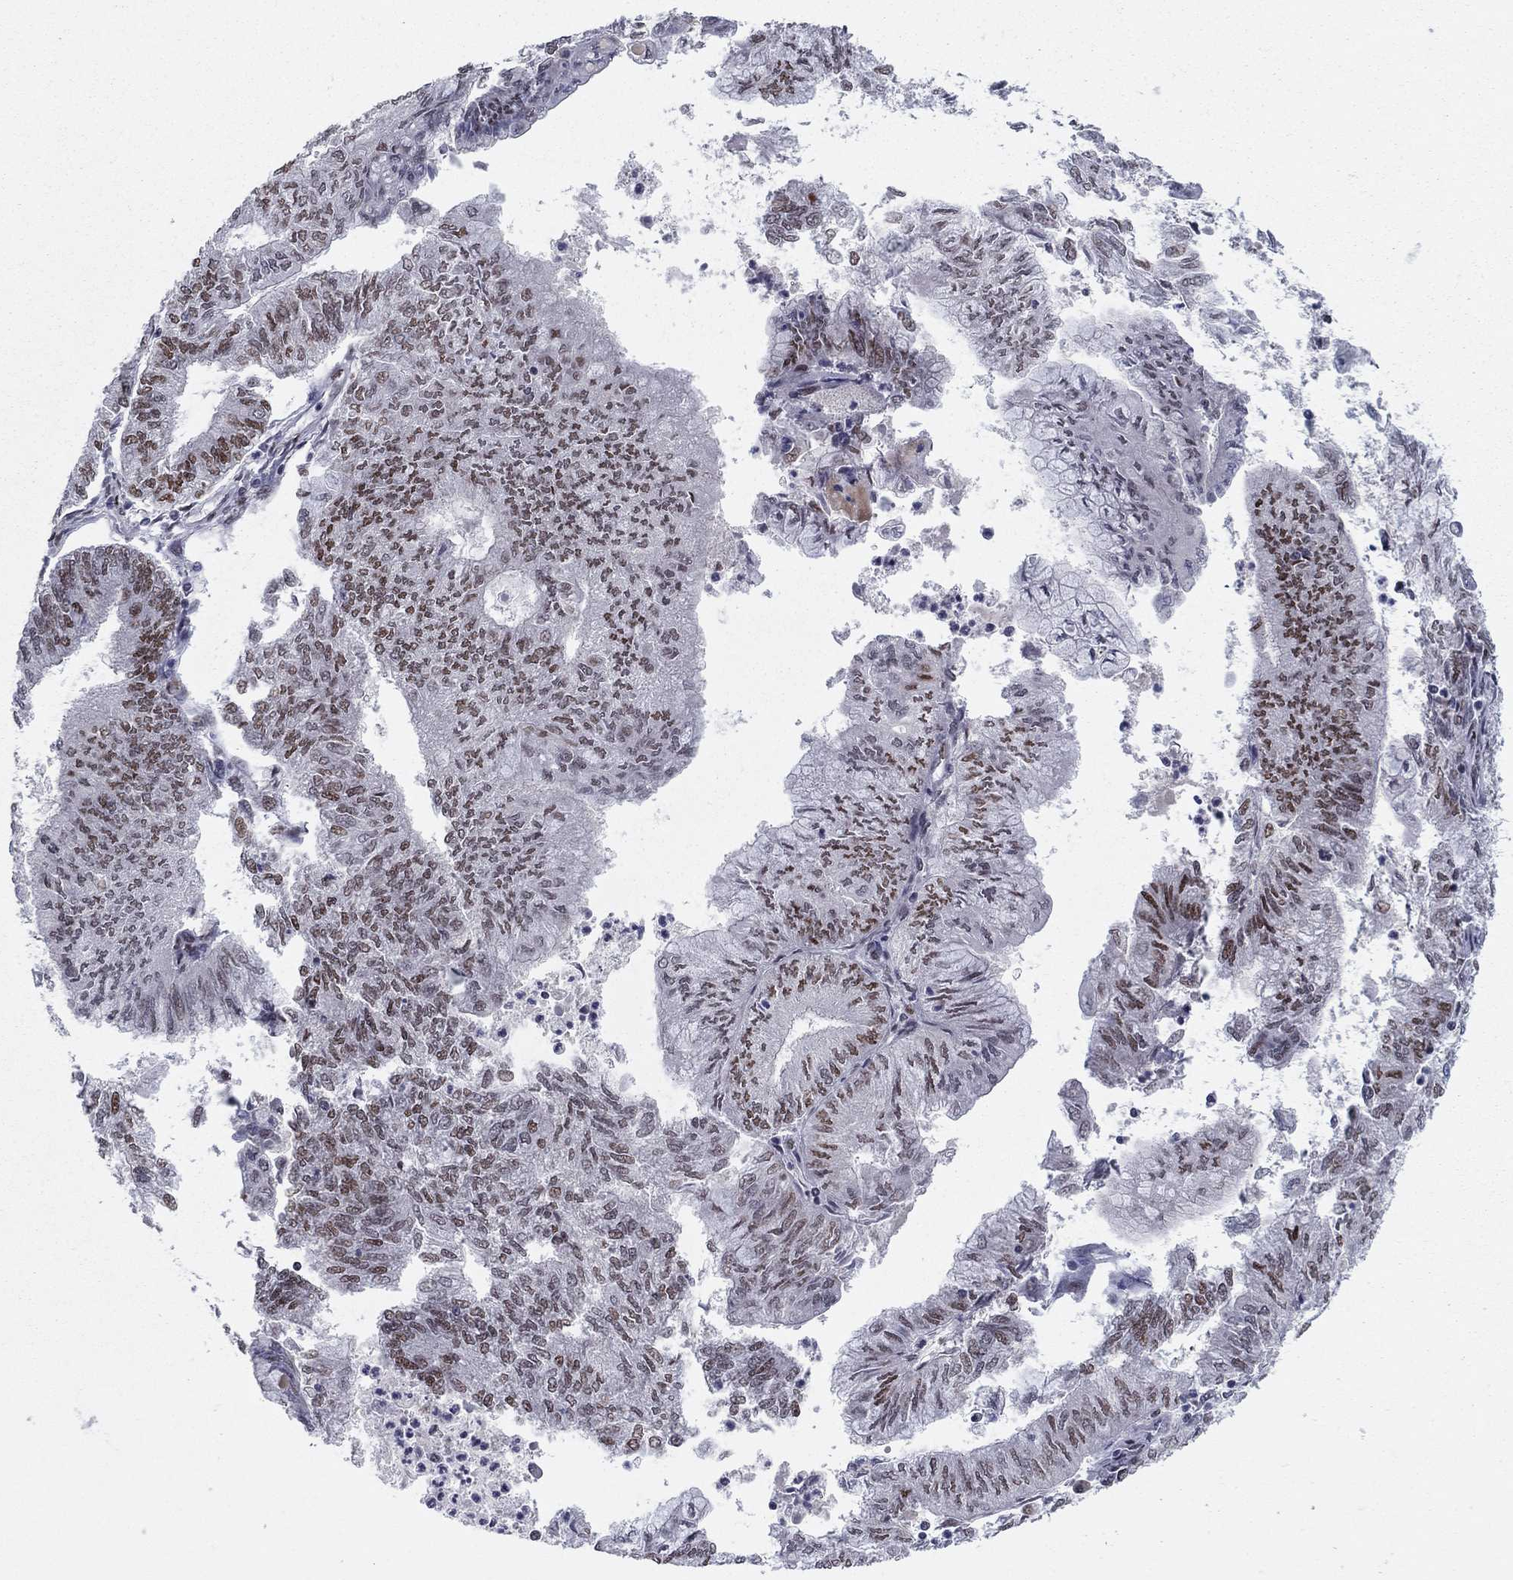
{"staining": {"intensity": "moderate", "quantity": "25%-75%", "location": "nuclear"}, "tissue": "endometrial cancer", "cell_type": "Tumor cells", "image_type": "cancer", "snomed": [{"axis": "morphology", "description": "Adenocarcinoma, NOS"}, {"axis": "topography", "description": "Endometrium"}], "caption": "Tumor cells reveal moderate nuclear expression in about 25%-75% of cells in adenocarcinoma (endometrial).", "gene": "USP54", "patient": {"sex": "female", "age": 59}}